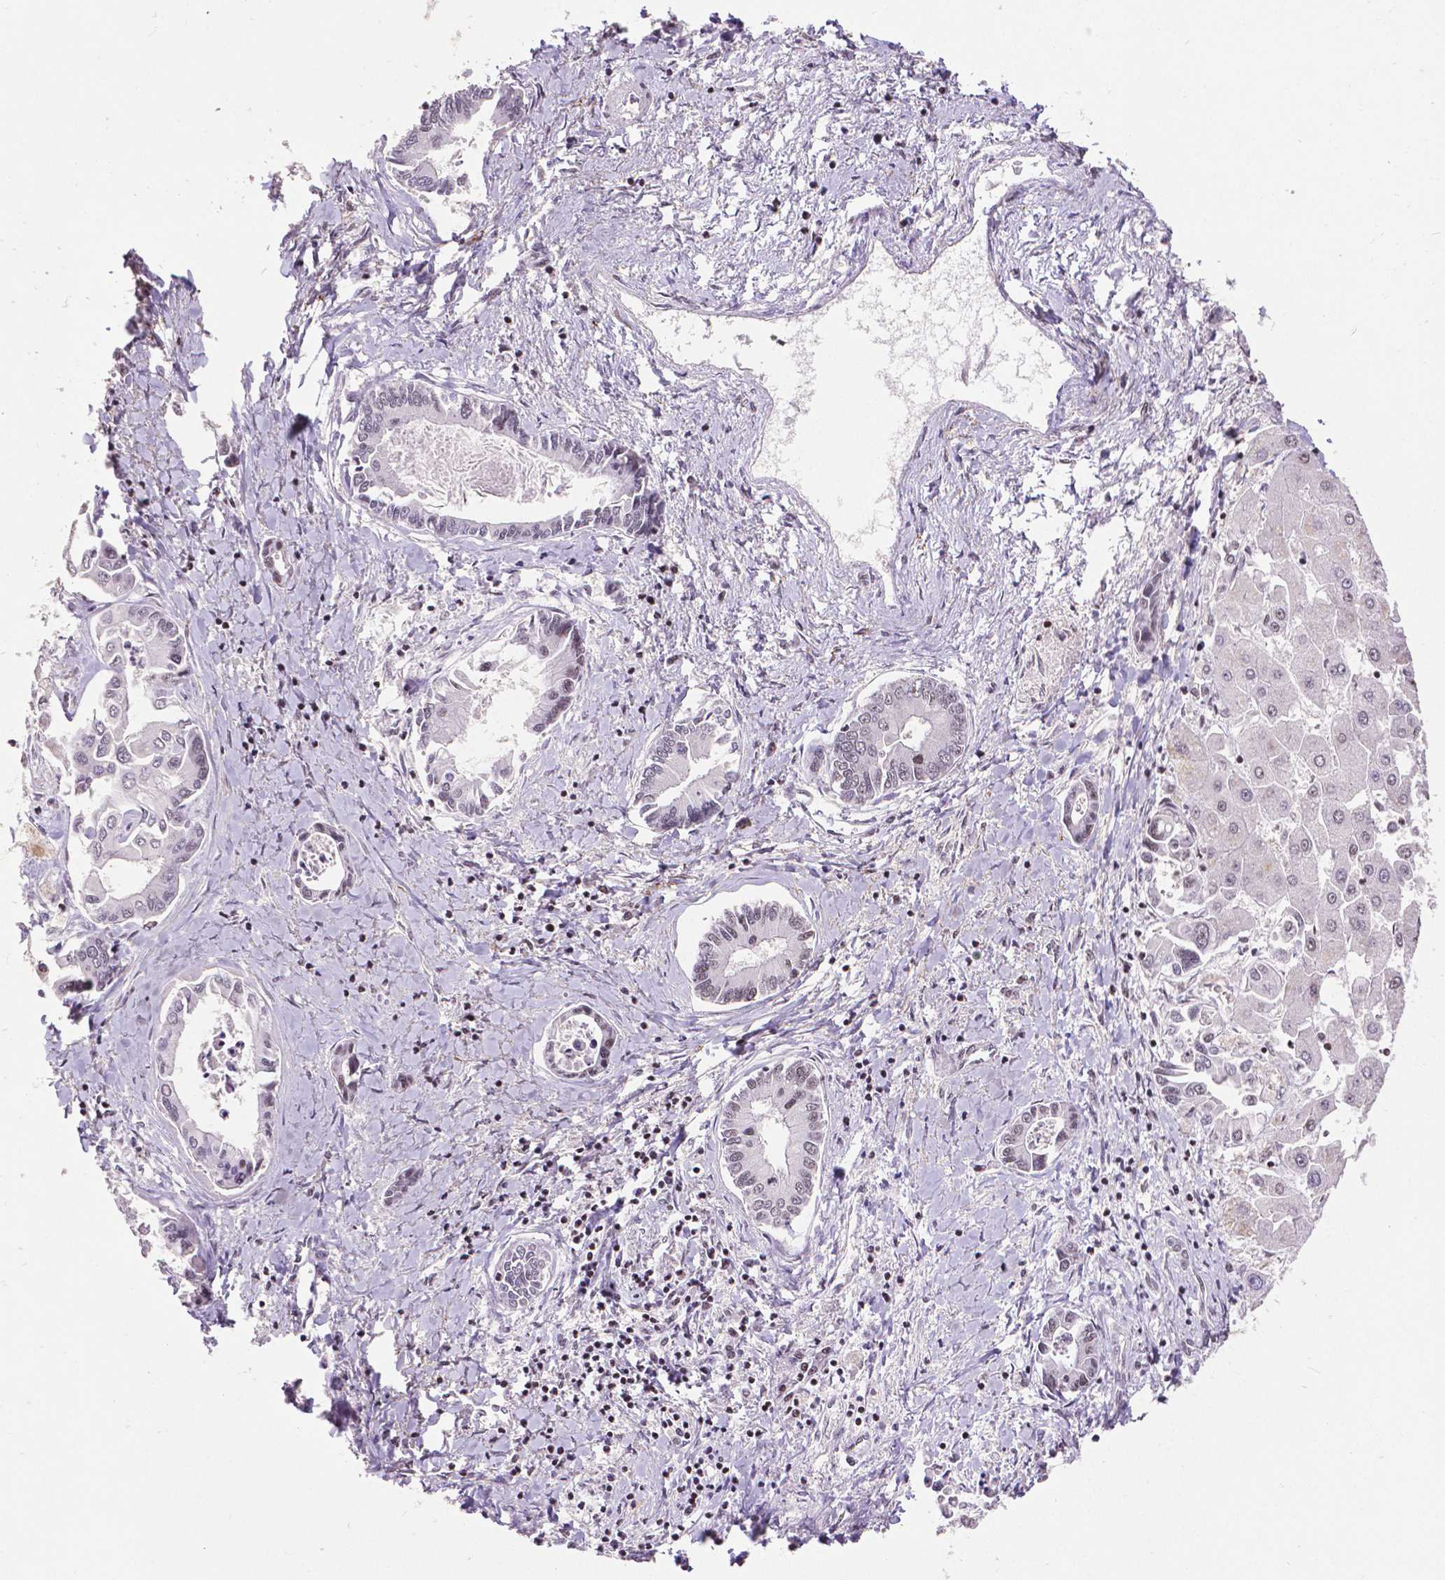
{"staining": {"intensity": "negative", "quantity": "none", "location": "none"}, "tissue": "liver cancer", "cell_type": "Tumor cells", "image_type": "cancer", "snomed": [{"axis": "morphology", "description": "Cholangiocarcinoma"}, {"axis": "topography", "description": "Liver"}], "caption": "A photomicrograph of human cholangiocarcinoma (liver) is negative for staining in tumor cells.", "gene": "CTCF", "patient": {"sex": "male", "age": 66}}